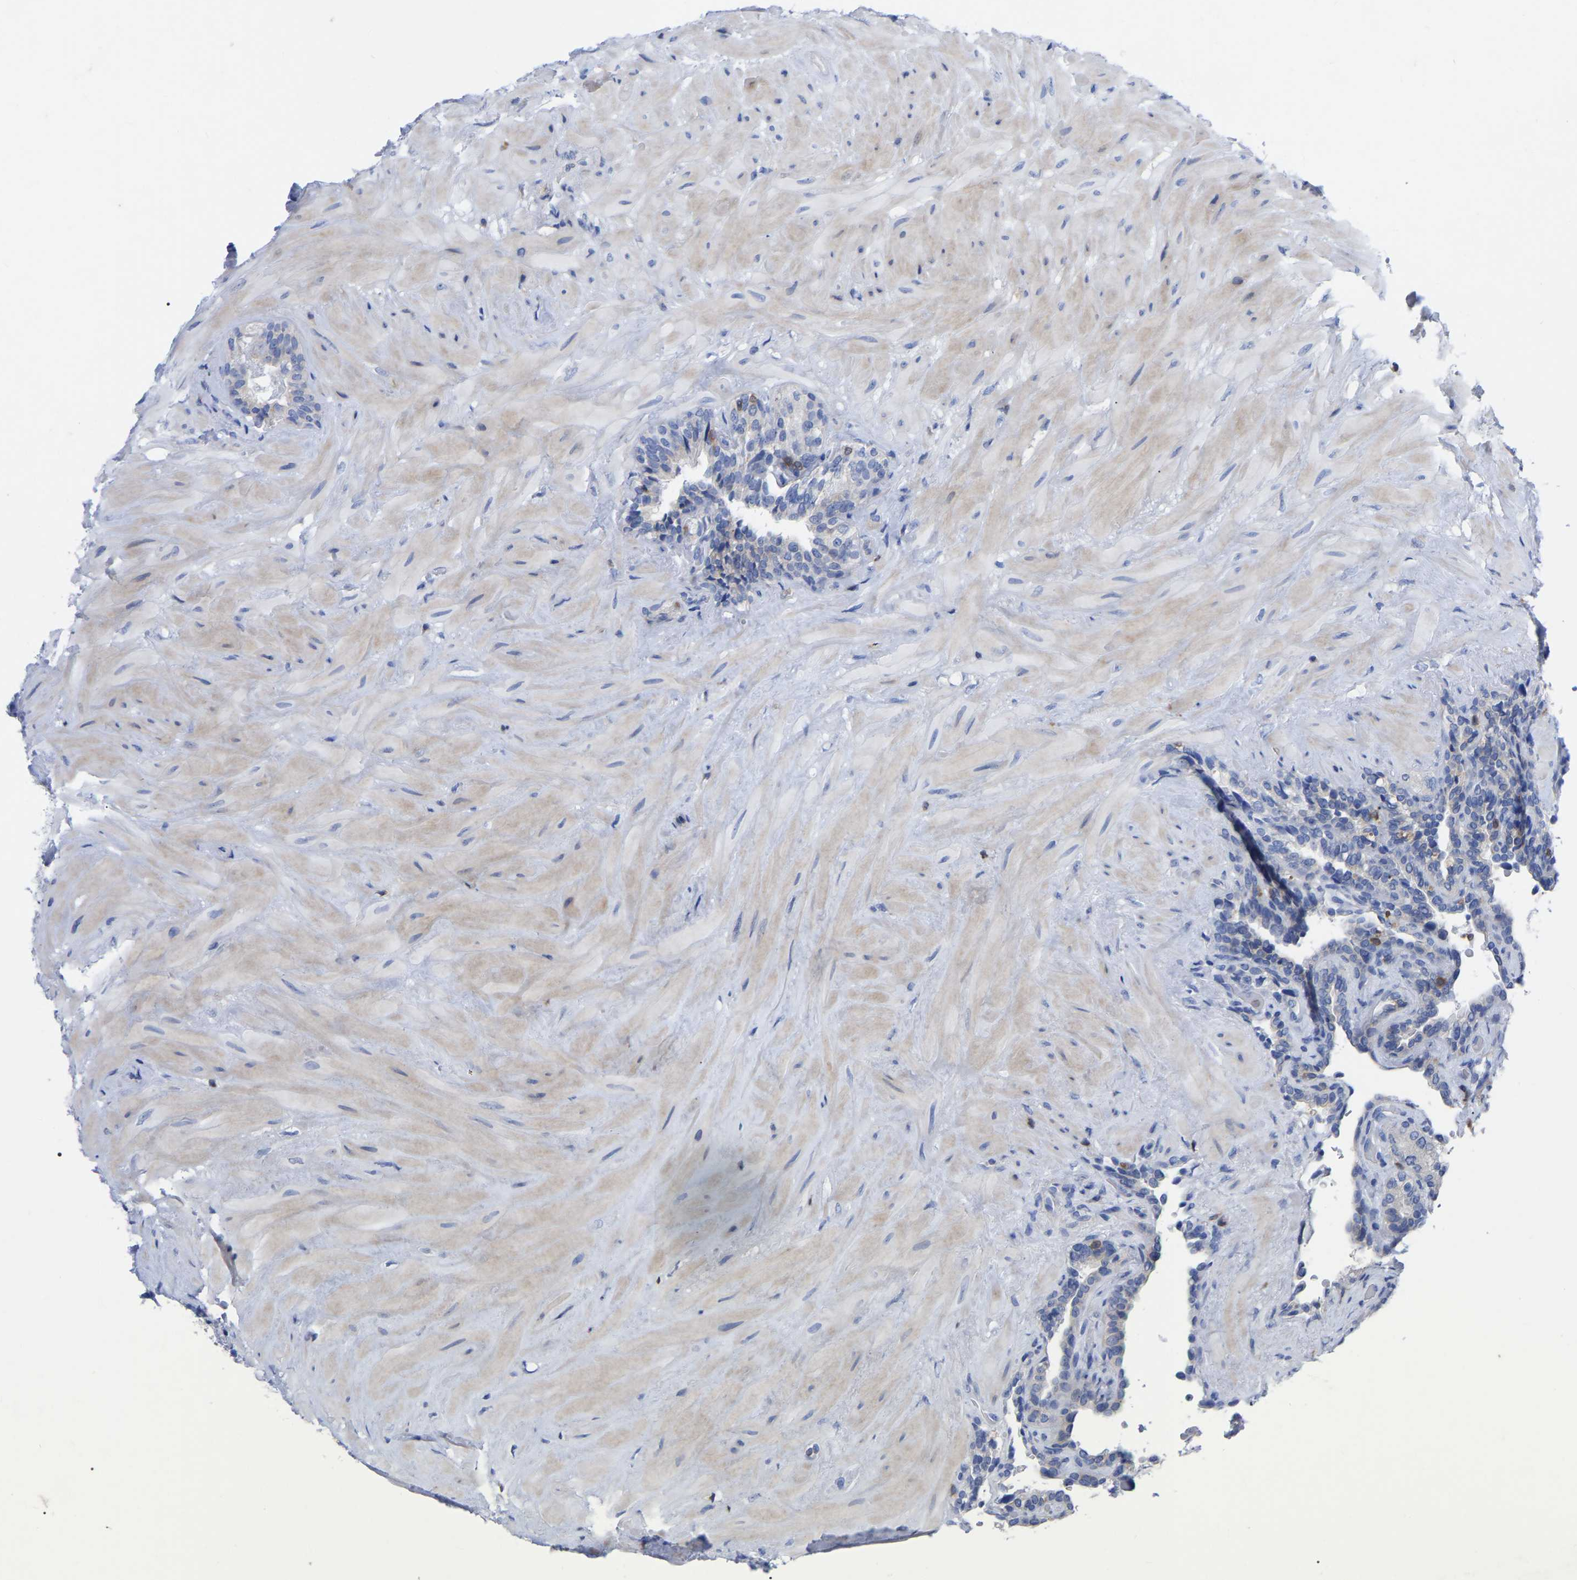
{"staining": {"intensity": "negative", "quantity": "none", "location": "none"}, "tissue": "seminal vesicle", "cell_type": "Glandular cells", "image_type": "normal", "snomed": [{"axis": "morphology", "description": "Normal tissue, NOS"}, {"axis": "topography", "description": "Seminal veicle"}], "caption": "Immunohistochemistry micrograph of benign human seminal vesicle stained for a protein (brown), which reveals no expression in glandular cells. (Stains: DAB (3,3'-diaminobenzidine) immunohistochemistry (IHC) with hematoxylin counter stain, Microscopy: brightfield microscopy at high magnification).", "gene": "PTPN7", "patient": {"sex": "male", "age": 68}}